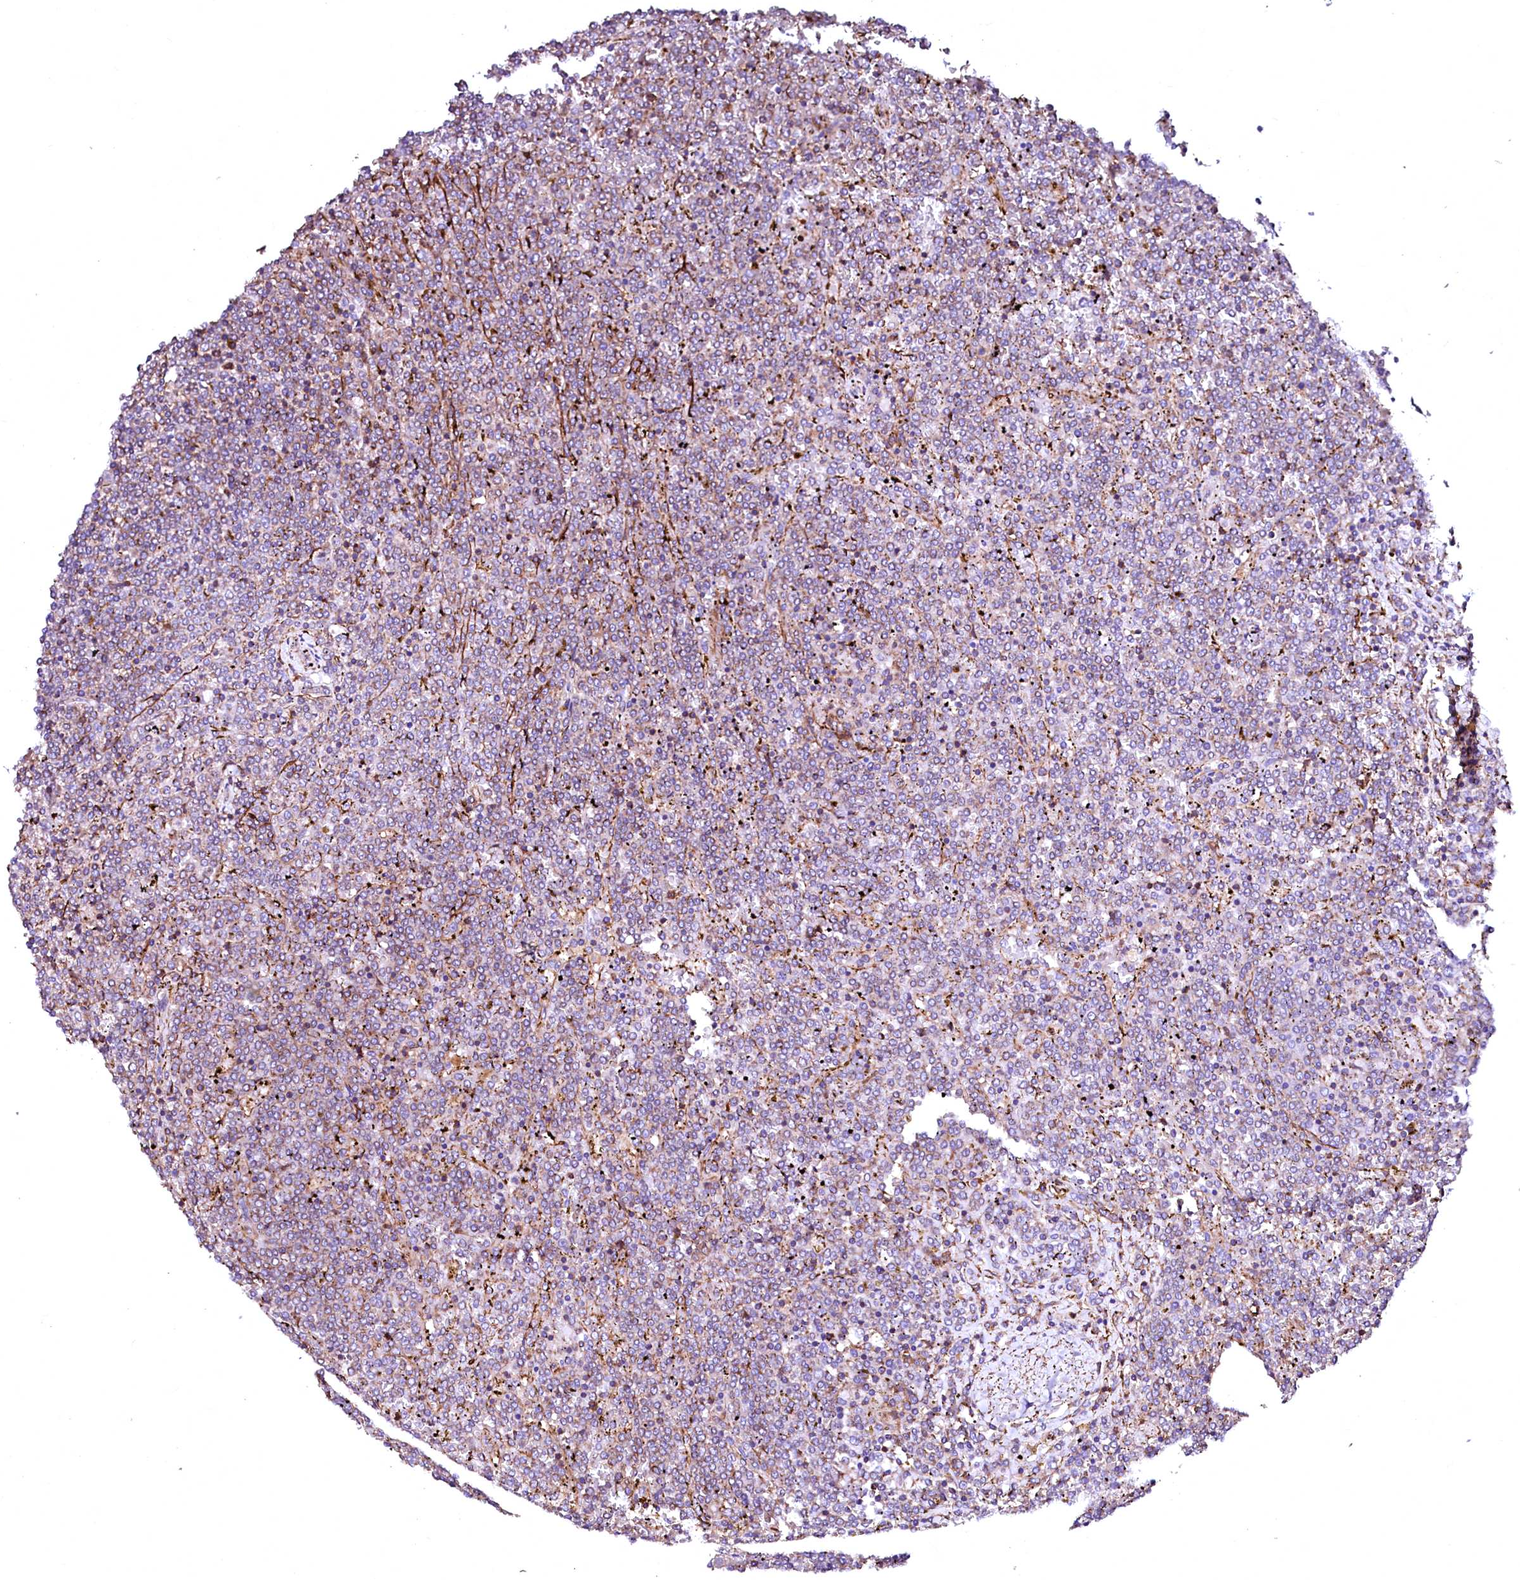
{"staining": {"intensity": "negative", "quantity": "none", "location": "none"}, "tissue": "lymphoma", "cell_type": "Tumor cells", "image_type": "cancer", "snomed": [{"axis": "morphology", "description": "Malignant lymphoma, non-Hodgkin's type, Low grade"}, {"axis": "topography", "description": "Spleen"}], "caption": "The micrograph demonstrates no staining of tumor cells in lymphoma. The staining was performed using DAB to visualize the protein expression in brown, while the nuclei were stained in blue with hematoxylin (Magnification: 20x).", "gene": "GPR176", "patient": {"sex": "female", "age": 19}}